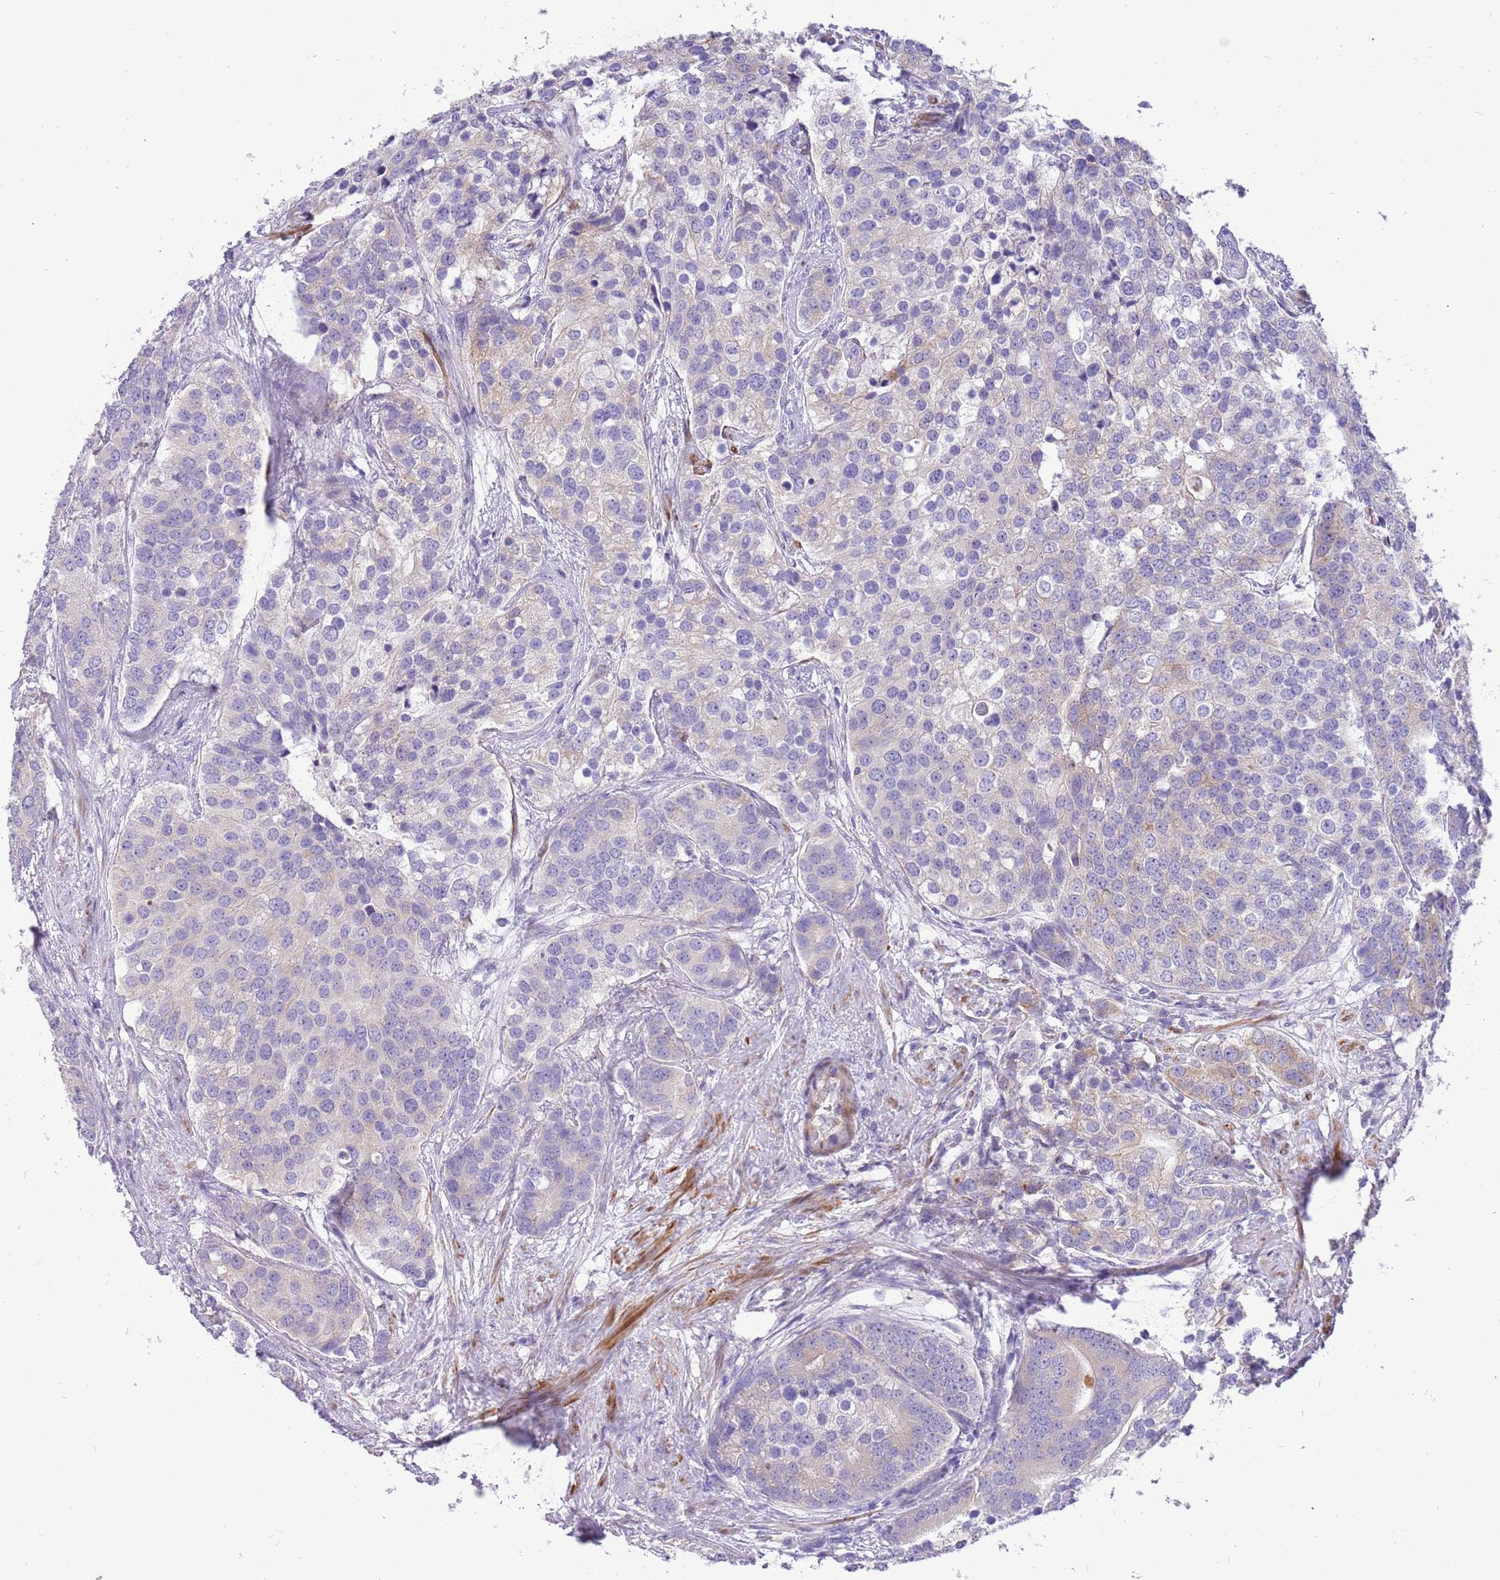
{"staining": {"intensity": "negative", "quantity": "none", "location": "none"}, "tissue": "prostate cancer", "cell_type": "Tumor cells", "image_type": "cancer", "snomed": [{"axis": "morphology", "description": "Adenocarcinoma, High grade"}, {"axis": "topography", "description": "Prostate"}], "caption": "Immunohistochemistry (IHC) histopathology image of human prostate cancer (high-grade adenocarcinoma) stained for a protein (brown), which reveals no positivity in tumor cells. (DAB (3,3'-diaminobenzidine) immunohistochemistry (IHC) visualized using brightfield microscopy, high magnification).", "gene": "GLCE", "patient": {"sex": "male", "age": 62}}